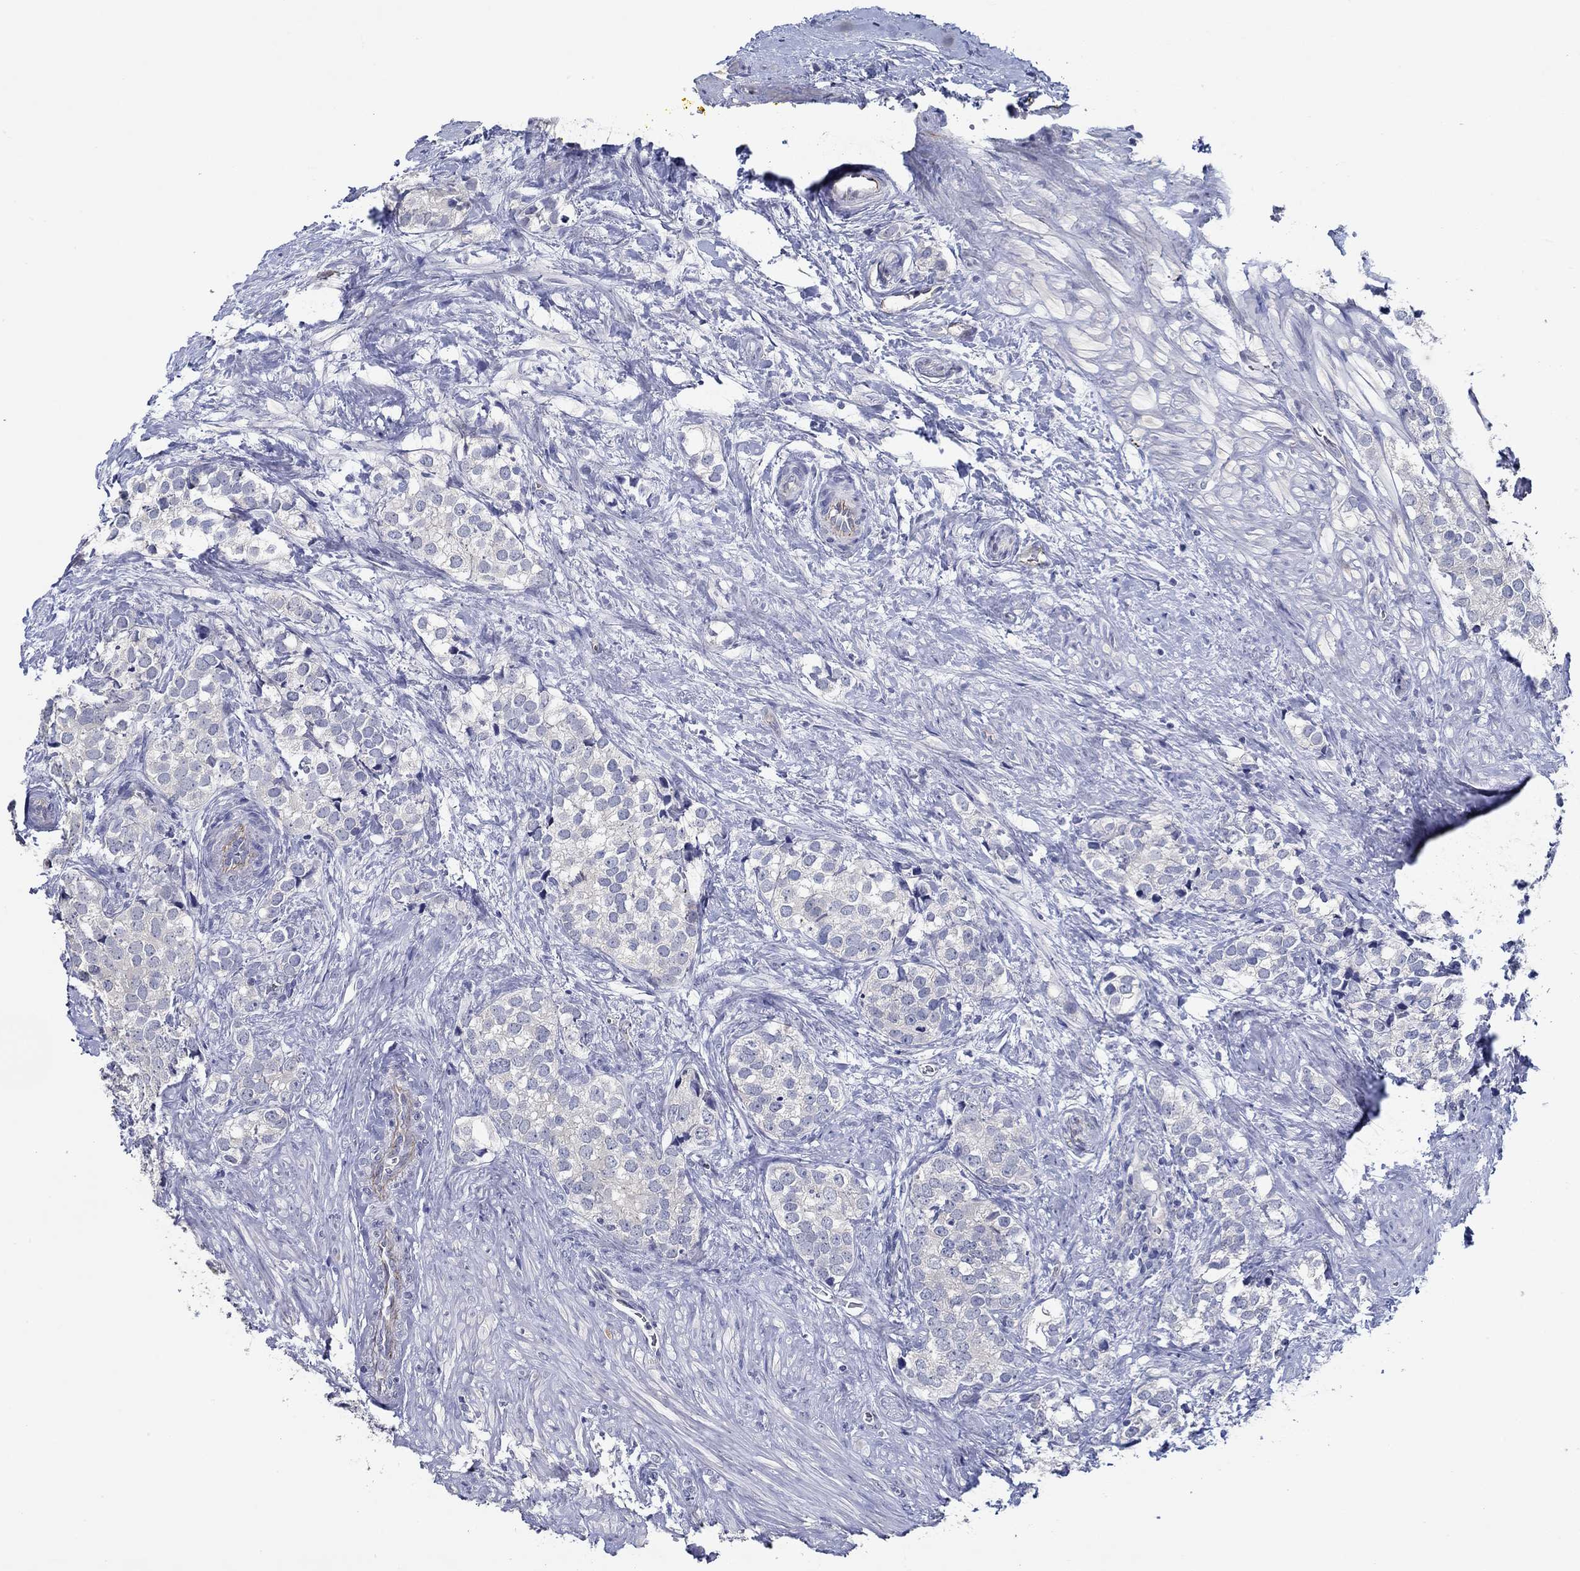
{"staining": {"intensity": "negative", "quantity": "none", "location": "none"}, "tissue": "prostate cancer", "cell_type": "Tumor cells", "image_type": "cancer", "snomed": [{"axis": "morphology", "description": "Adenocarcinoma, NOS"}, {"axis": "topography", "description": "Prostate and seminal vesicle, NOS"}], "caption": "This photomicrograph is of prostate cancer stained with immunohistochemistry to label a protein in brown with the nuclei are counter-stained blue. There is no positivity in tumor cells.", "gene": "GJA5", "patient": {"sex": "male", "age": 63}}